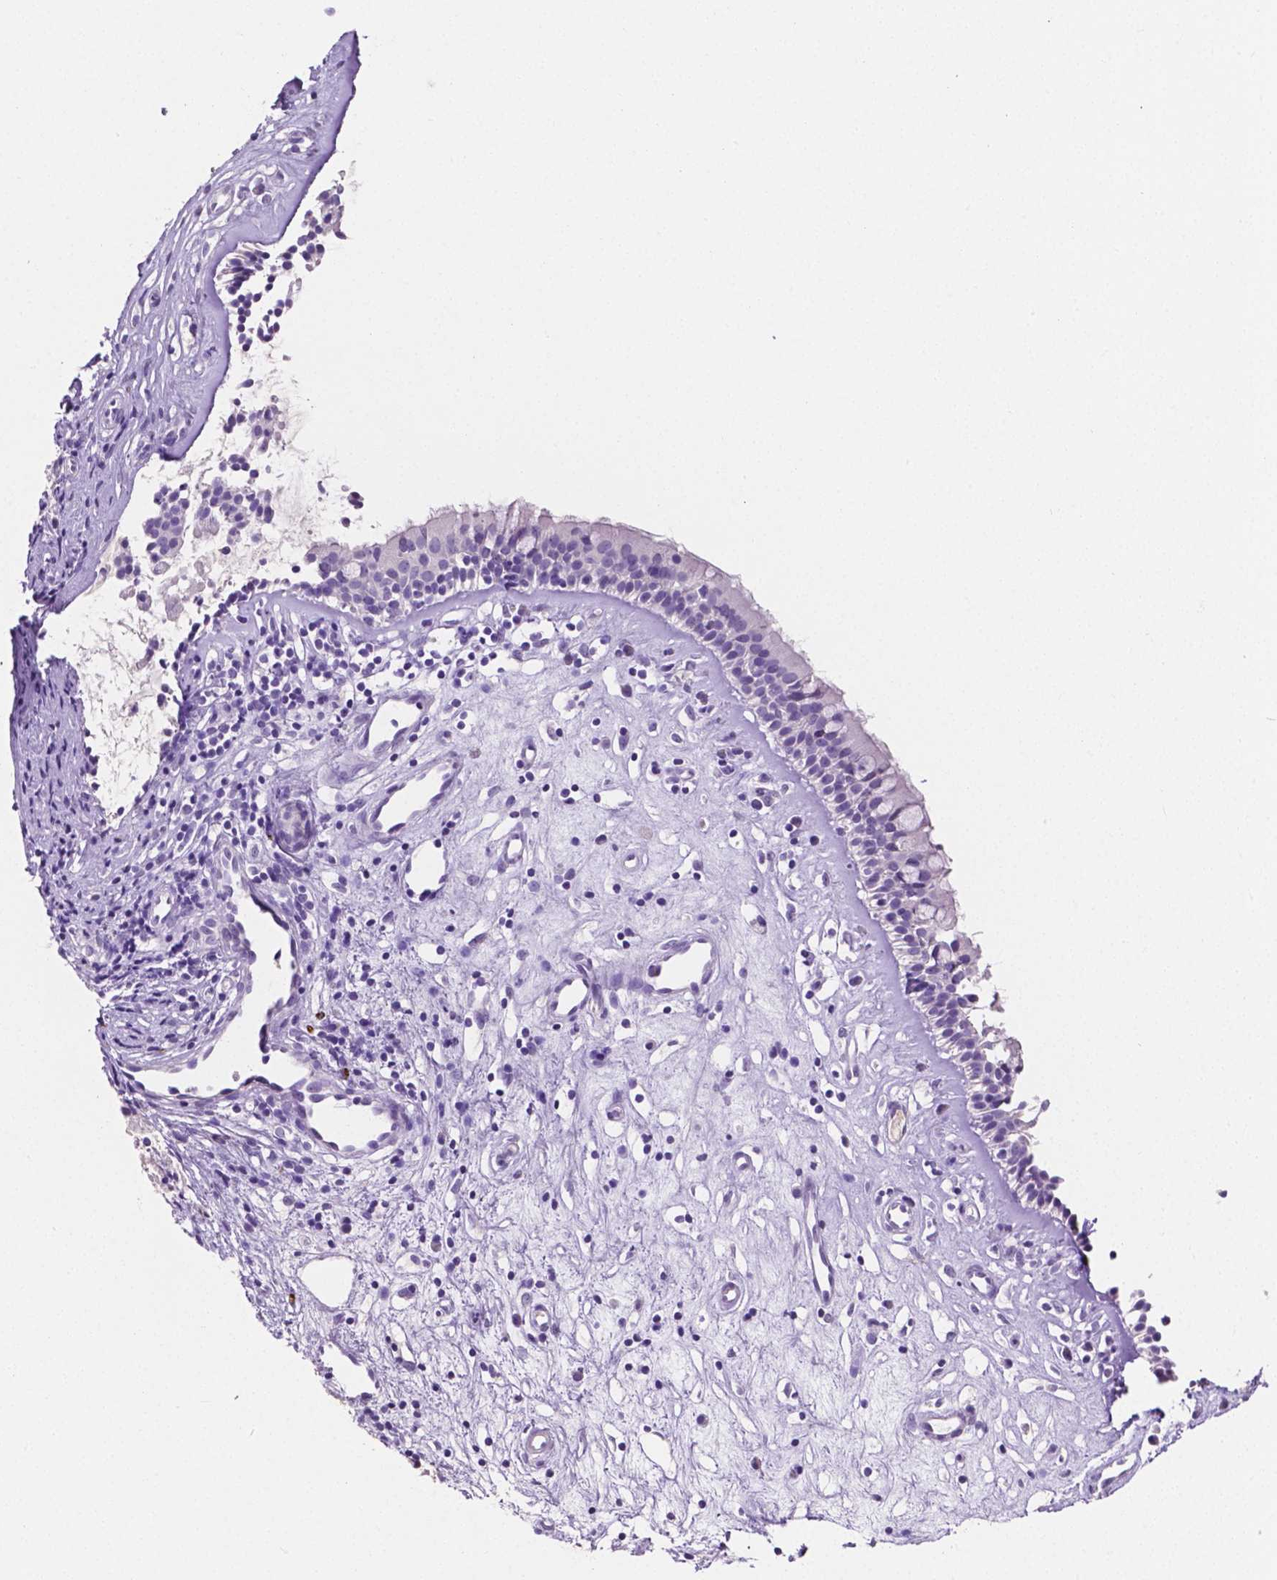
{"staining": {"intensity": "negative", "quantity": "none", "location": "none"}, "tissue": "nasopharynx", "cell_type": "Respiratory epithelial cells", "image_type": "normal", "snomed": [{"axis": "morphology", "description": "Normal tissue, NOS"}, {"axis": "topography", "description": "Nasopharynx"}], "caption": "A micrograph of nasopharynx stained for a protein displays no brown staining in respiratory epithelial cells.", "gene": "SLC22A2", "patient": {"sex": "female", "age": 52}}